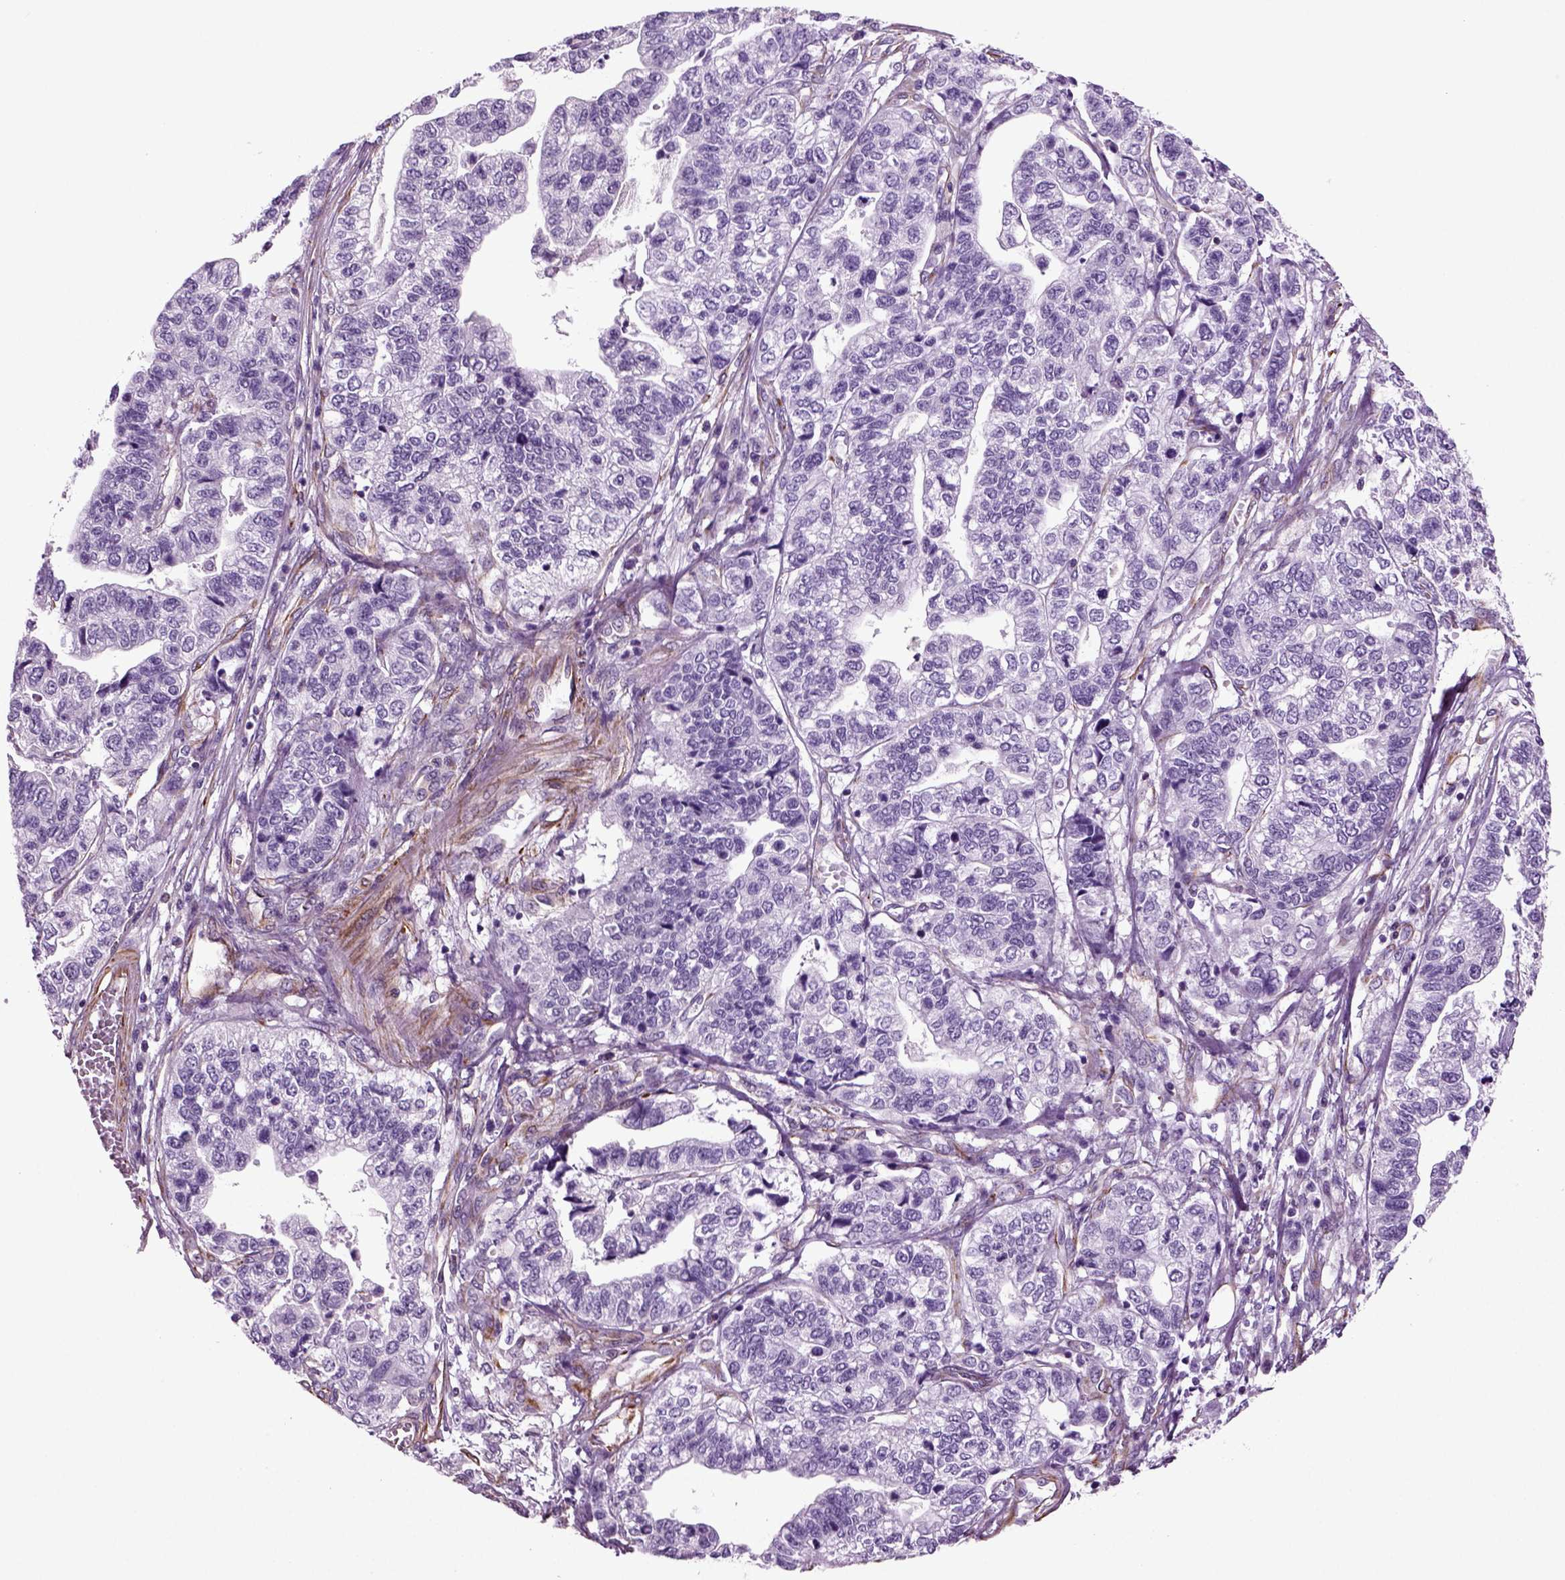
{"staining": {"intensity": "negative", "quantity": "none", "location": "none"}, "tissue": "stomach cancer", "cell_type": "Tumor cells", "image_type": "cancer", "snomed": [{"axis": "morphology", "description": "Adenocarcinoma, NOS"}, {"axis": "topography", "description": "Stomach, upper"}], "caption": "Tumor cells are negative for protein expression in human stomach cancer (adenocarcinoma).", "gene": "ACER3", "patient": {"sex": "female", "age": 67}}